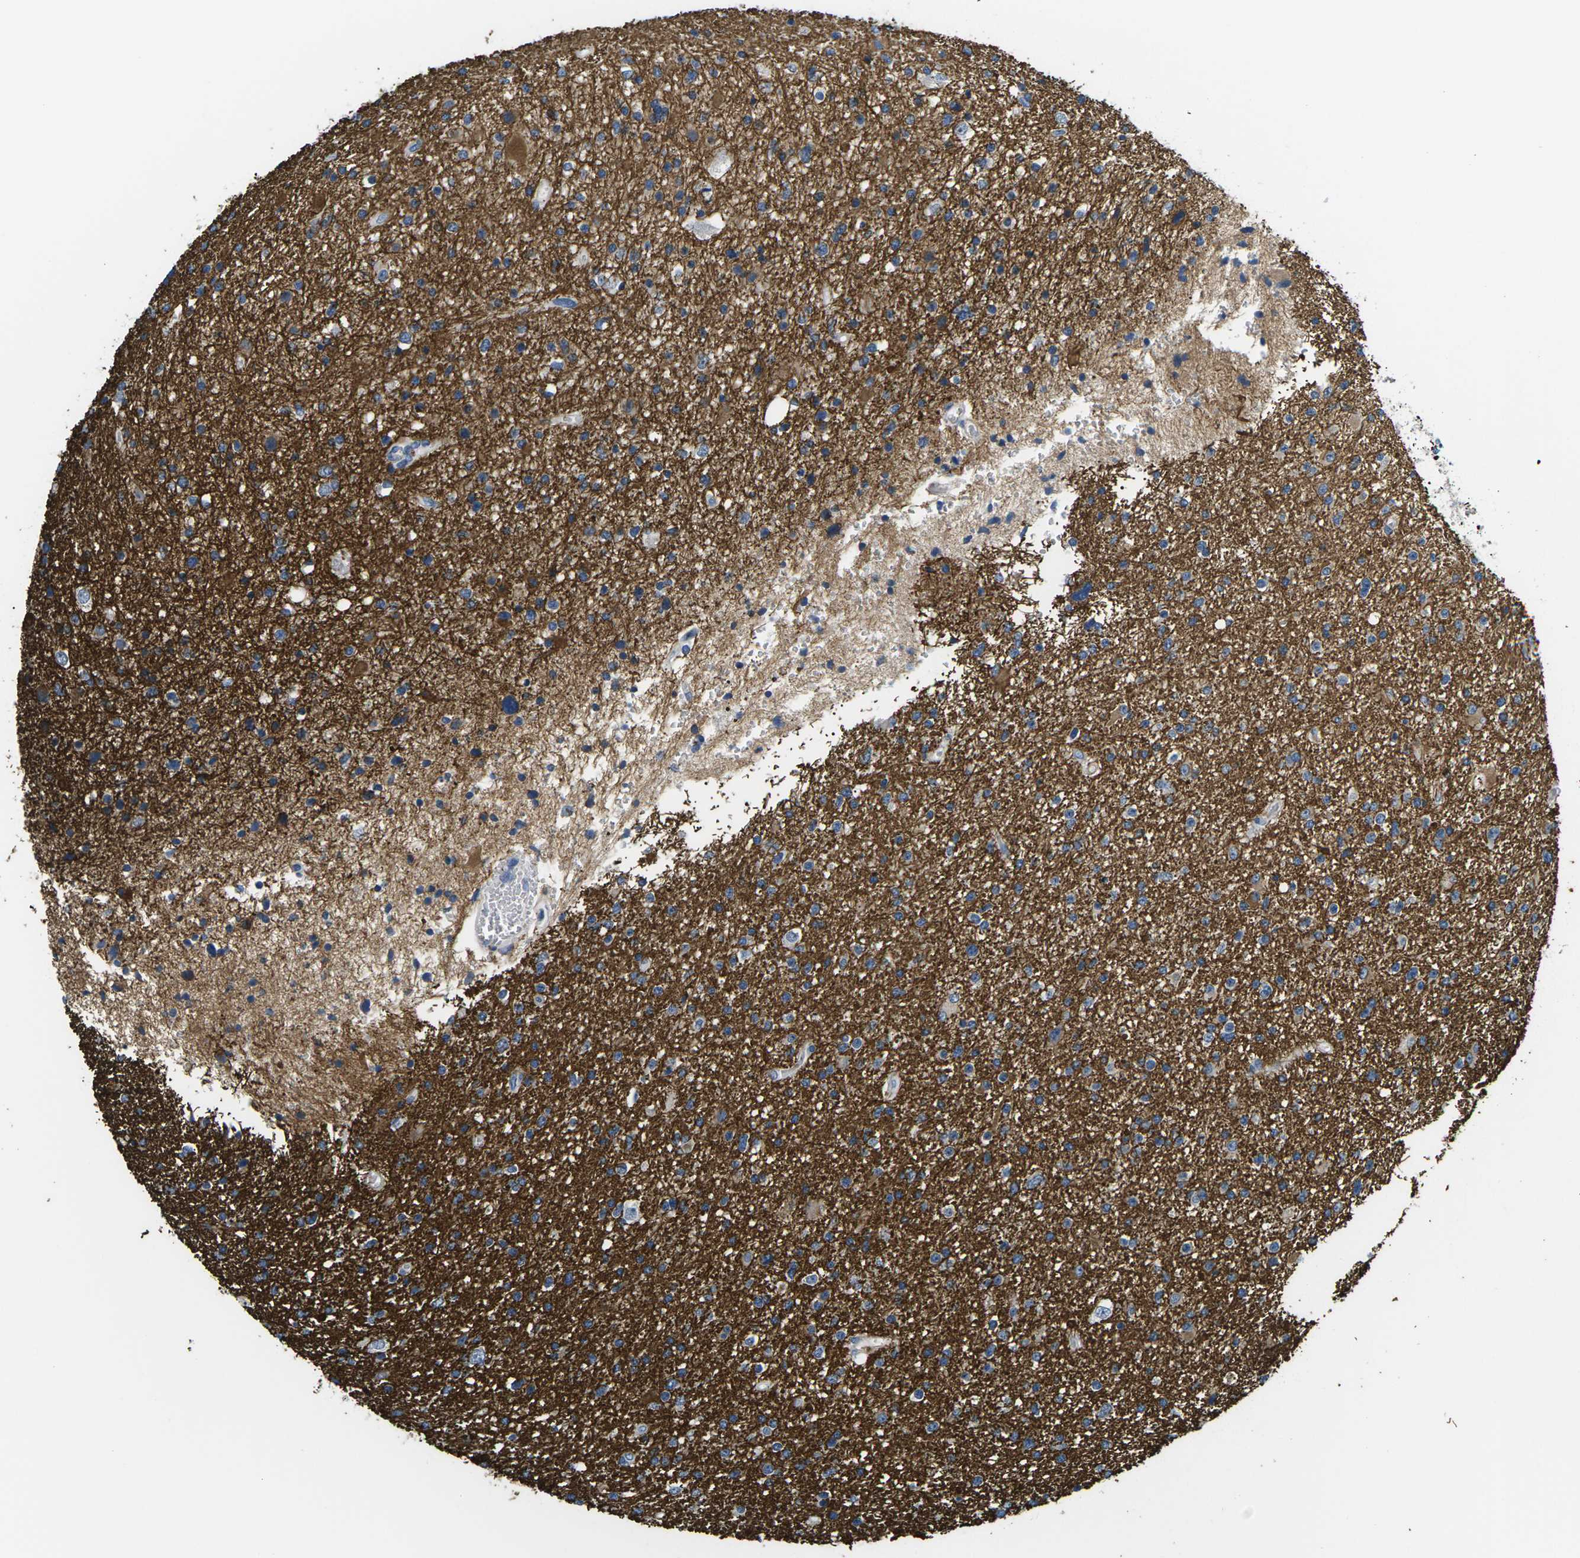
{"staining": {"intensity": "strong", "quantity": "25%-75%", "location": "cytoplasmic/membranous"}, "tissue": "glioma", "cell_type": "Tumor cells", "image_type": "cancer", "snomed": [{"axis": "morphology", "description": "Glioma, malignant, High grade"}, {"axis": "topography", "description": "Brain"}], "caption": "Immunohistochemistry photomicrograph of neoplastic tissue: malignant glioma (high-grade) stained using immunohistochemistry (IHC) displays high levels of strong protein expression localized specifically in the cytoplasmic/membranous of tumor cells, appearing as a cytoplasmic/membranous brown color.", "gene": "TSPAN2", "patient": {"sex": "male", "age": 33}}